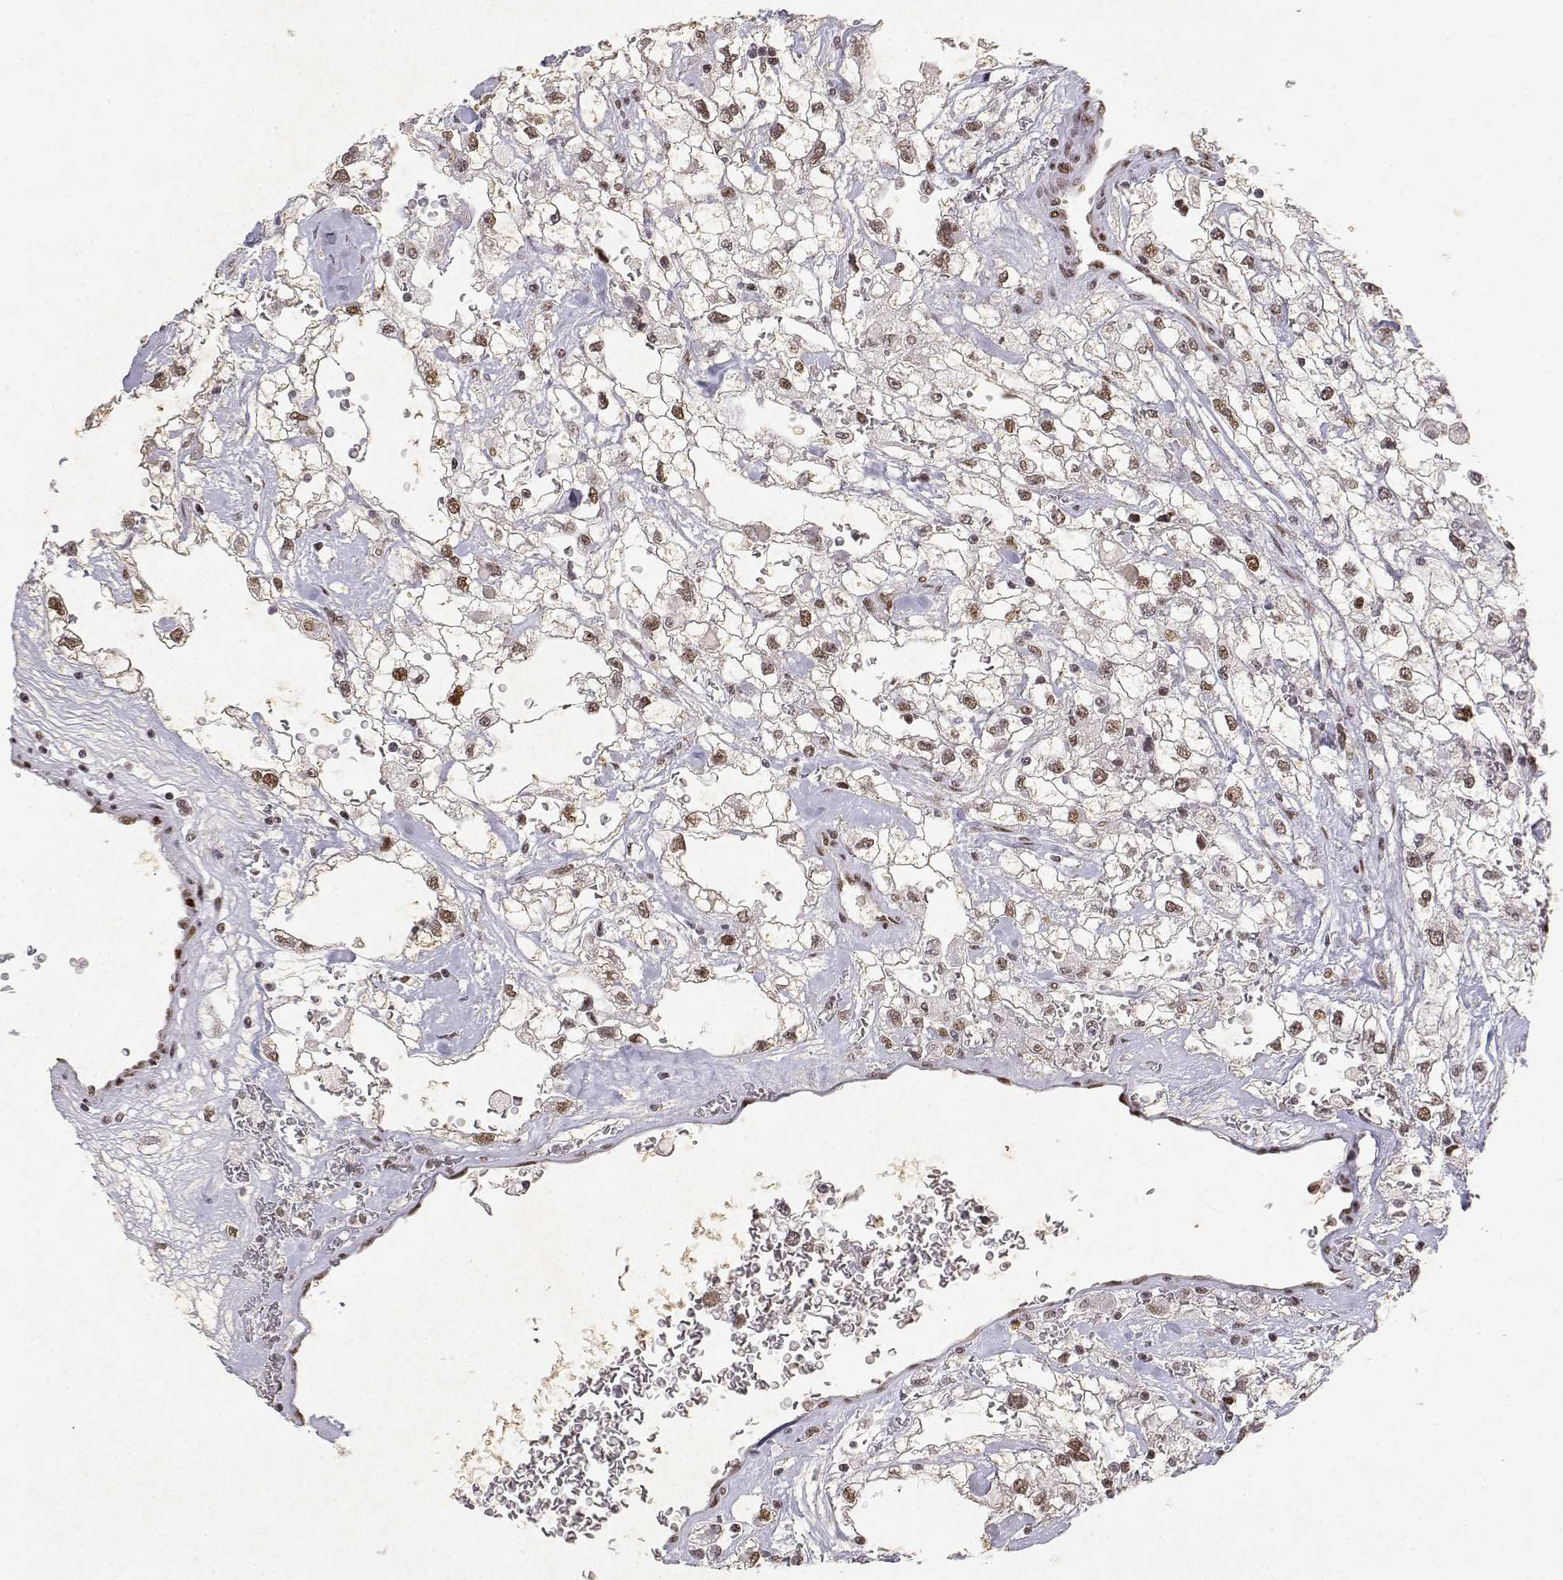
{"staining": {"intensity": "weak", "quantity": ">75%", "location": "nuclear"}, "tissue": "renal cancer", "cell_type": "Tumor cells", "image_type": "cancer", "snomed": [{"axis": "morphology", "description": "Adenocarcinoma, NOS"}, {"axis": "topography", "description": "Kidney"}], "caption": "A brown stain highlights weak nuclear positivity of a protein in renal cancer tumor cells. (Brightfield microscopy of DAB IHC at high magnification).", "gene": "RSF1", "patient": {"sex": "male", "age": 59}}